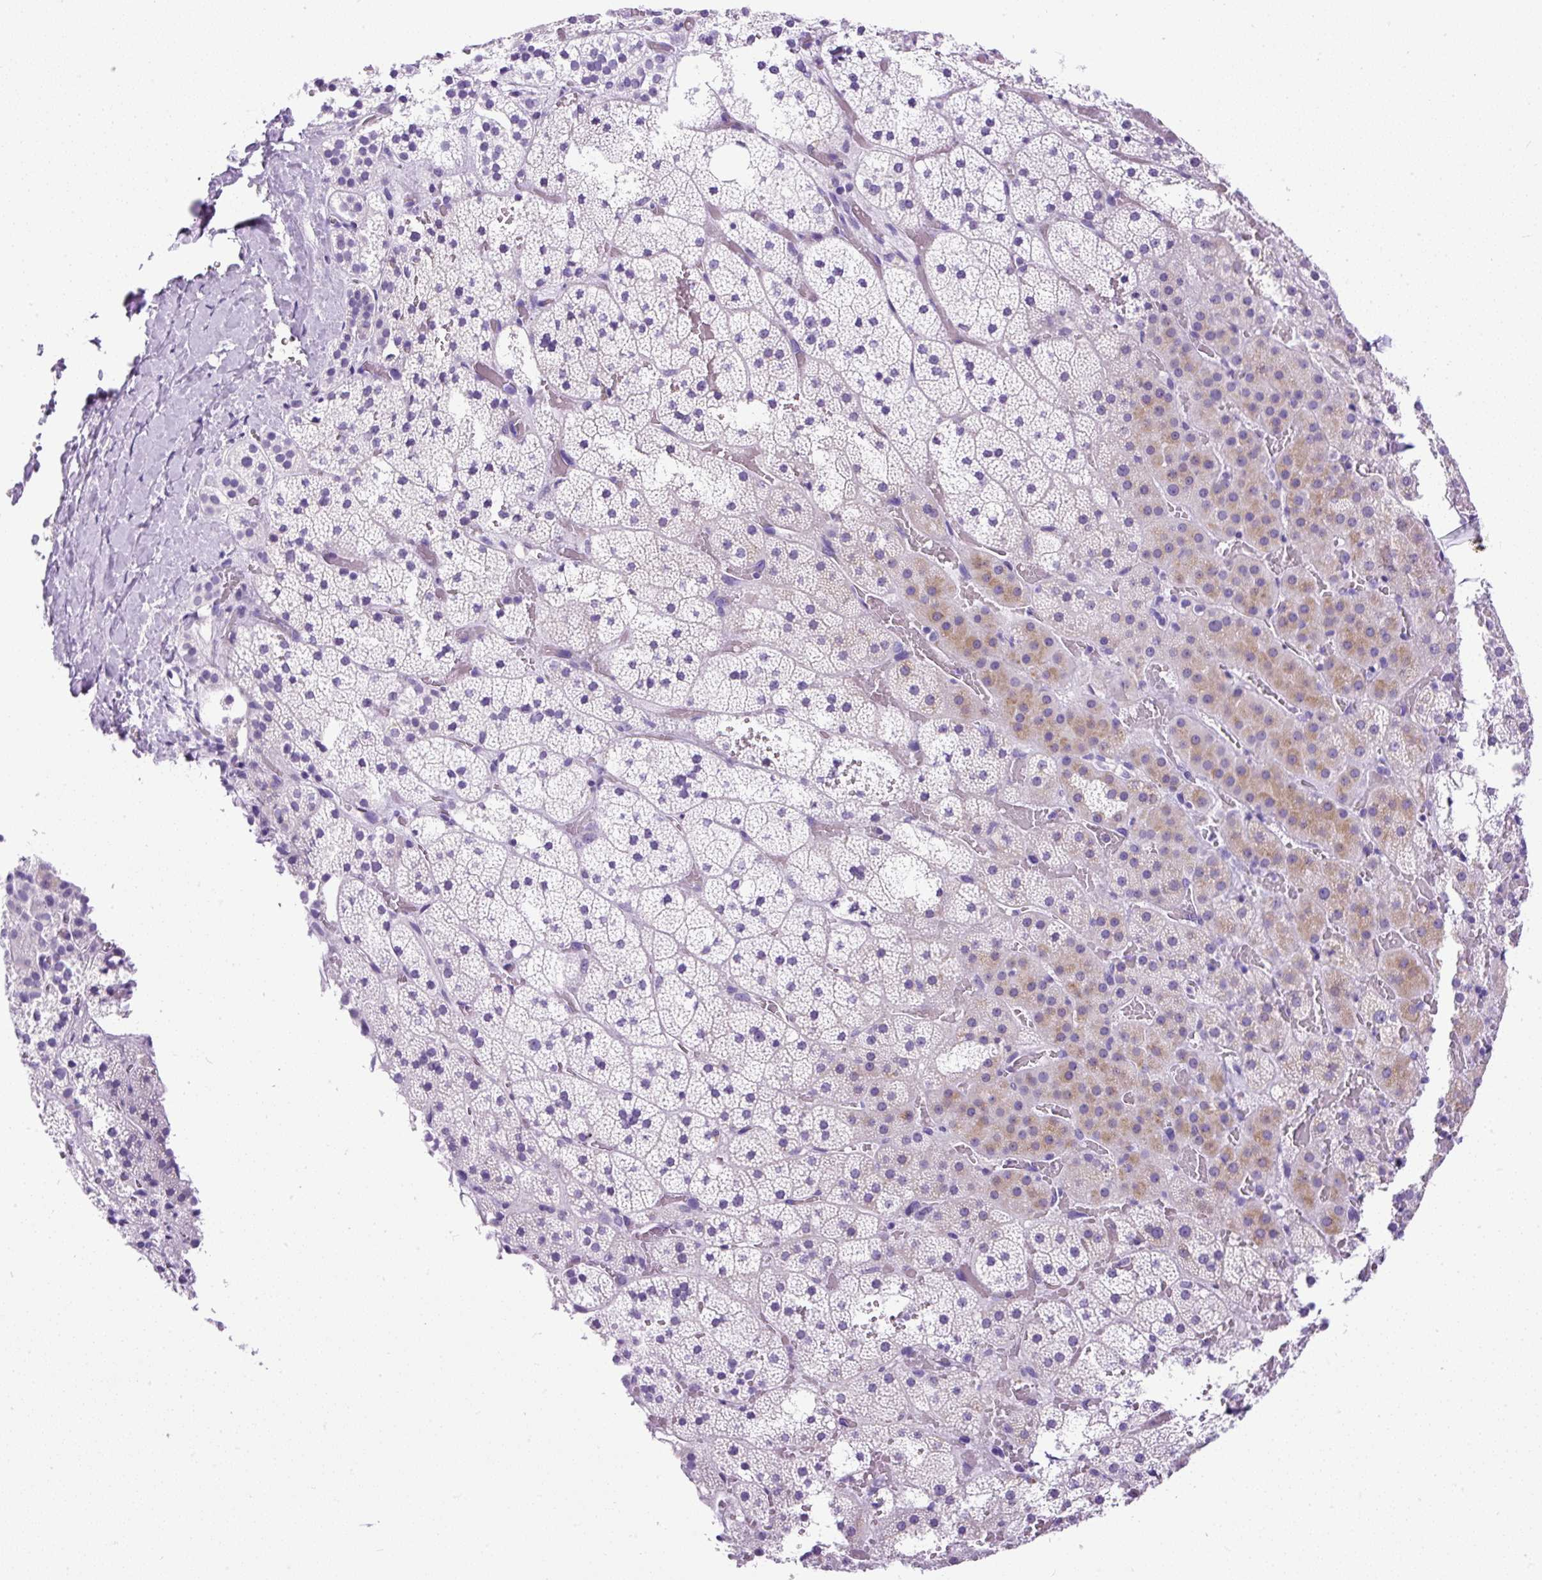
{"staining": {"intensity": "weak", "quantity": "<25%", "location": "cytoplasmic/membranous"}, "tissue": "adrenal gland", "cell_type": "Glandular cells", "image_type": "normal", "snomed": [{"axis": "morphology", "description": "Normal tissue, NOS"}, {"axis": "topography", "description": "Adrenal gland"}], "caption": "Immunohistochemical staining of normal human adrenal gland demonstrates no significant staining in glandular cells. (Immunohistochemistry (ihc), brightfield microscopy, high magnification).", "gene": "PDIA2", "patient": {"sex": "male", "age": 53}}